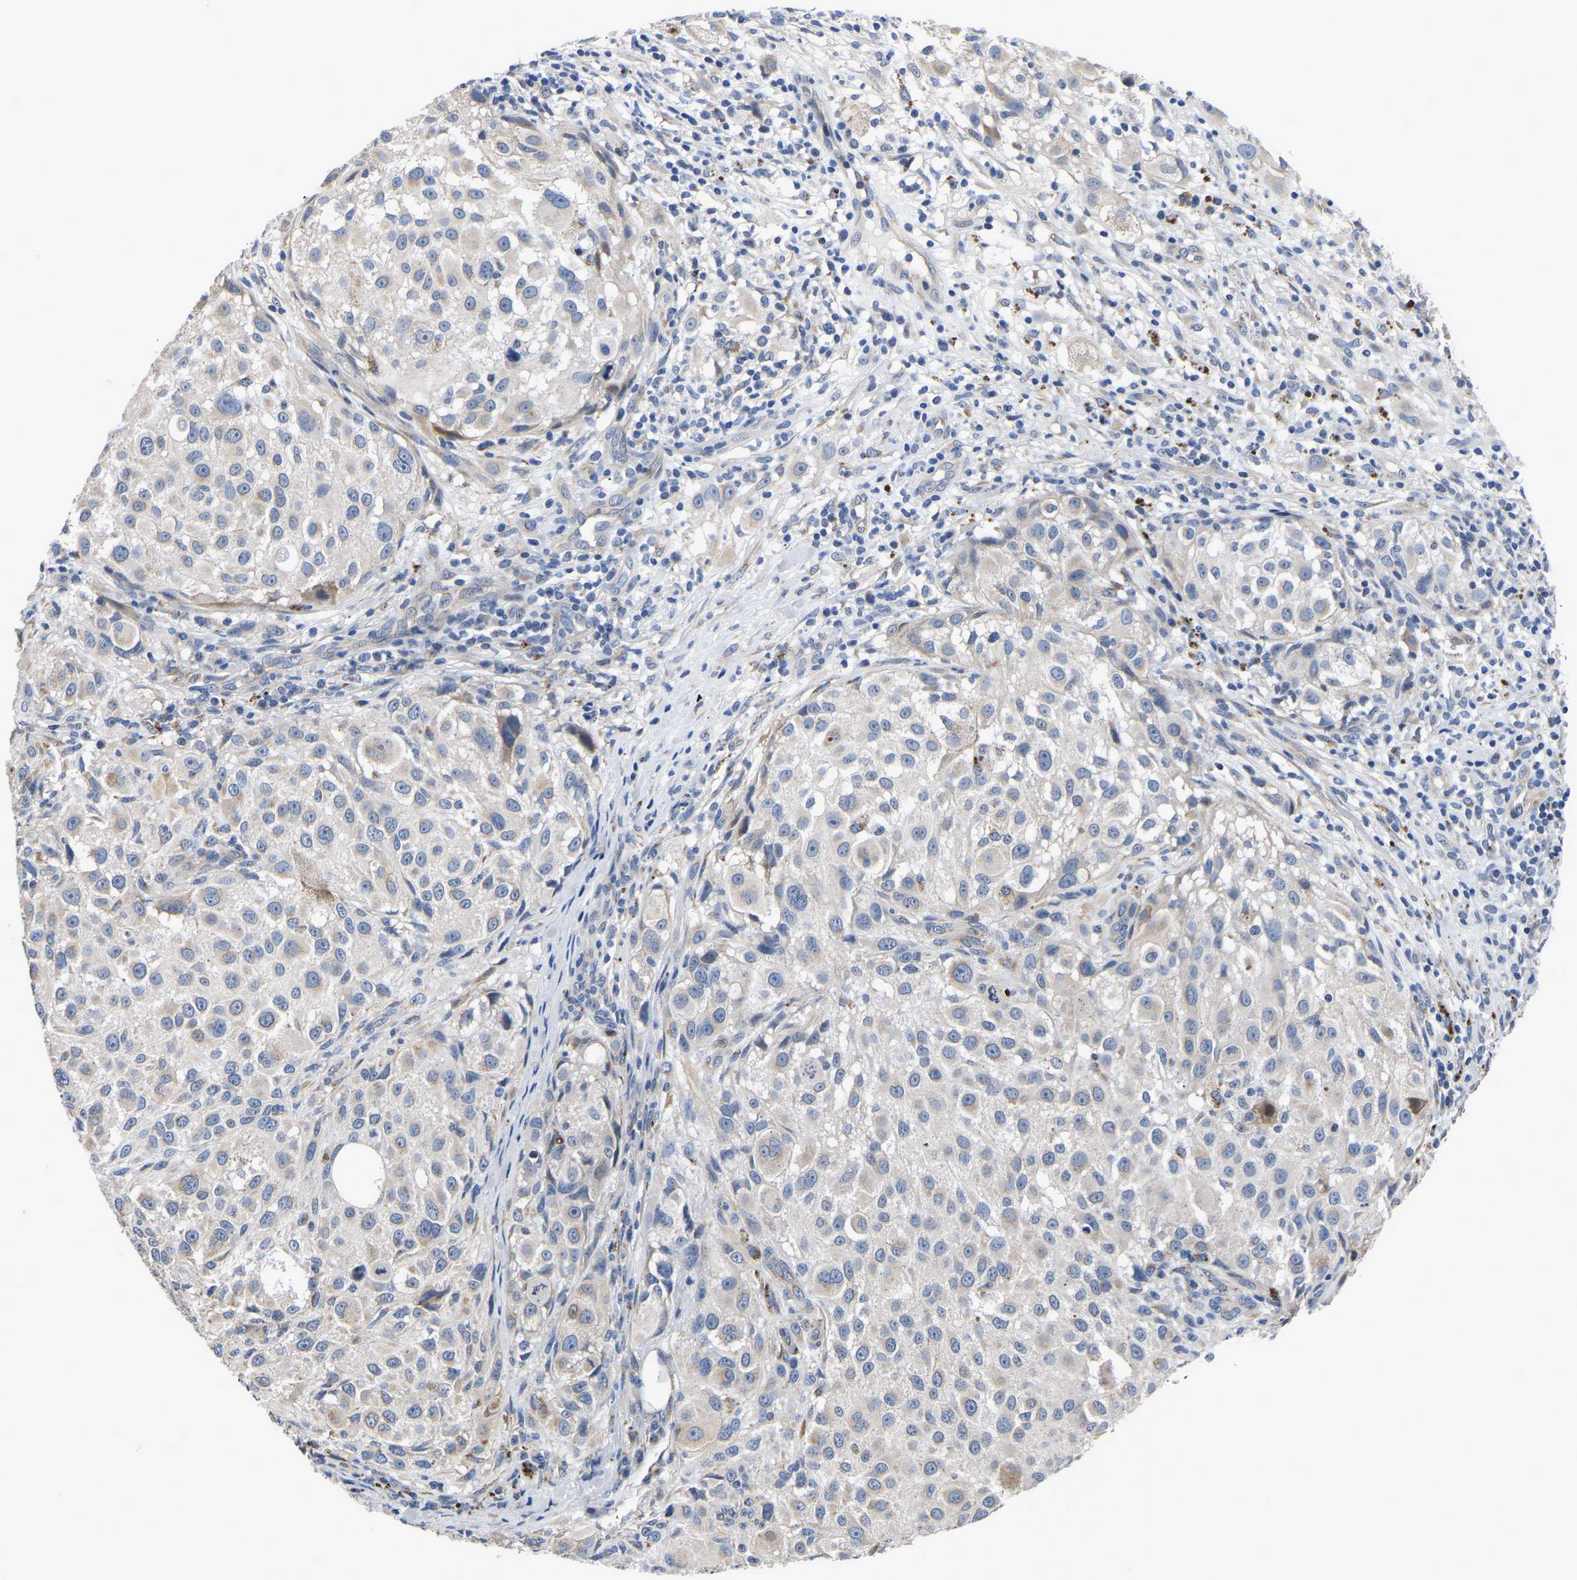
{"staining": {"intensity": "negative", "quantity": "none", "location": "none"}, "tissue": "melanoma", "cell_type": "Tumor cells", "image_type": "cancer", "snomed": [{"axis": "morphology", "description": "Necrosis, NOS"}, {"axis": "morphology", "description": "Malignant melanoma, NOS"}, {"axis": "topography", "description": "Skin"}], "caption": "Tumor cells show no significant protein expression in malignant melanoma.", "gene": "PDLIM7", "patient": {"sex": "female", "age": 87}}